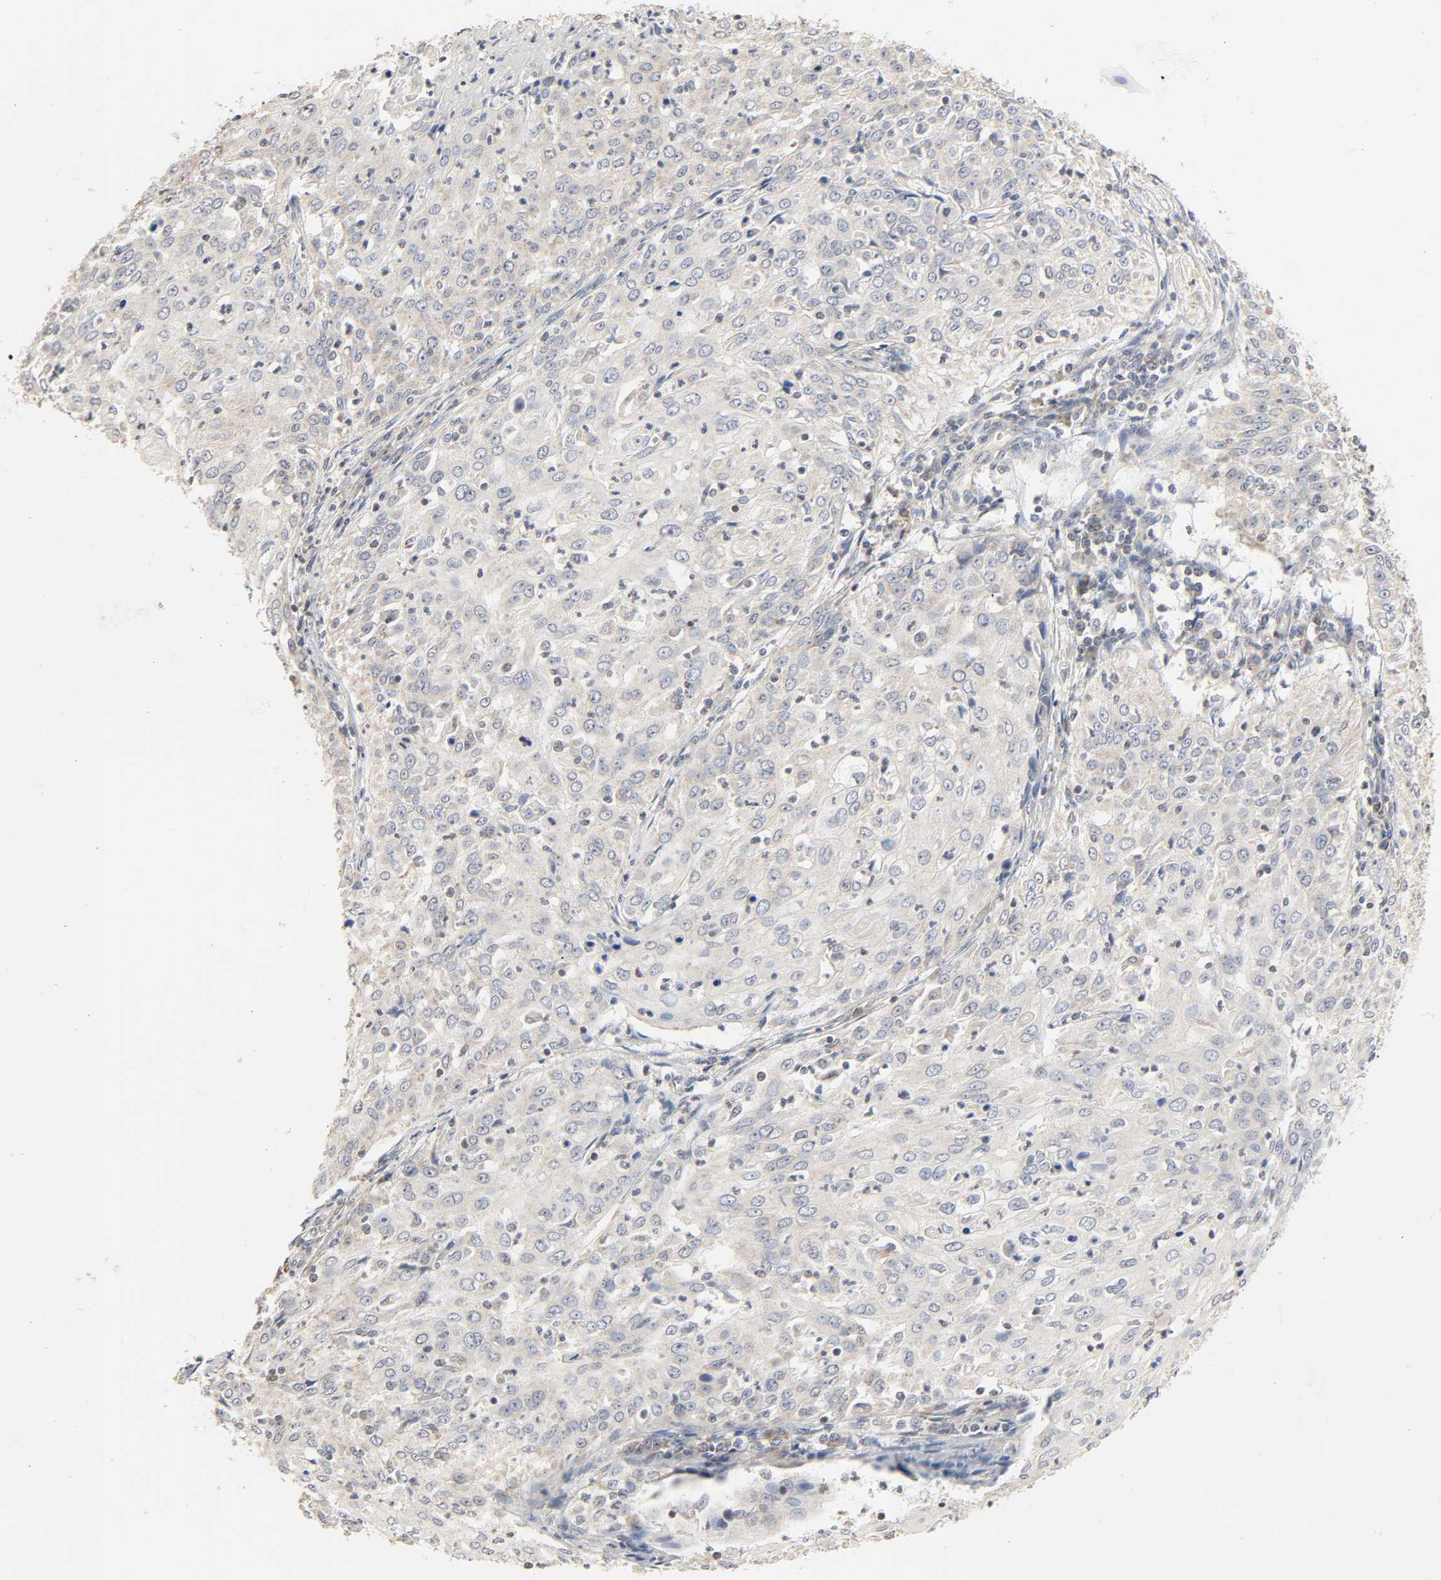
{"staining": {"intensity": "weak", "quantity": "25%-75%", "location": "cytoplasmic/membranous"}, "tissue": "cervical cancer", "cell_type": "Tumor cells", "image_type": "cancer", "snomed": [{"axis": "morphology", "description": "Squamous cell carcinoma, NOS"}, {"axis": "topography", "description": "Cervix"}], "caption": "Squamous cell carcinoma (cervical) stained for a protein shows weak cytoplasmic/membranous positivity in tumor cells. Using DAB (brown) and hematoxylin (blue) stains, captured at high magnification using brightfield microscopy.", "gene": "CLEC4E", "patient": {"sex": "female", "age": 39}}